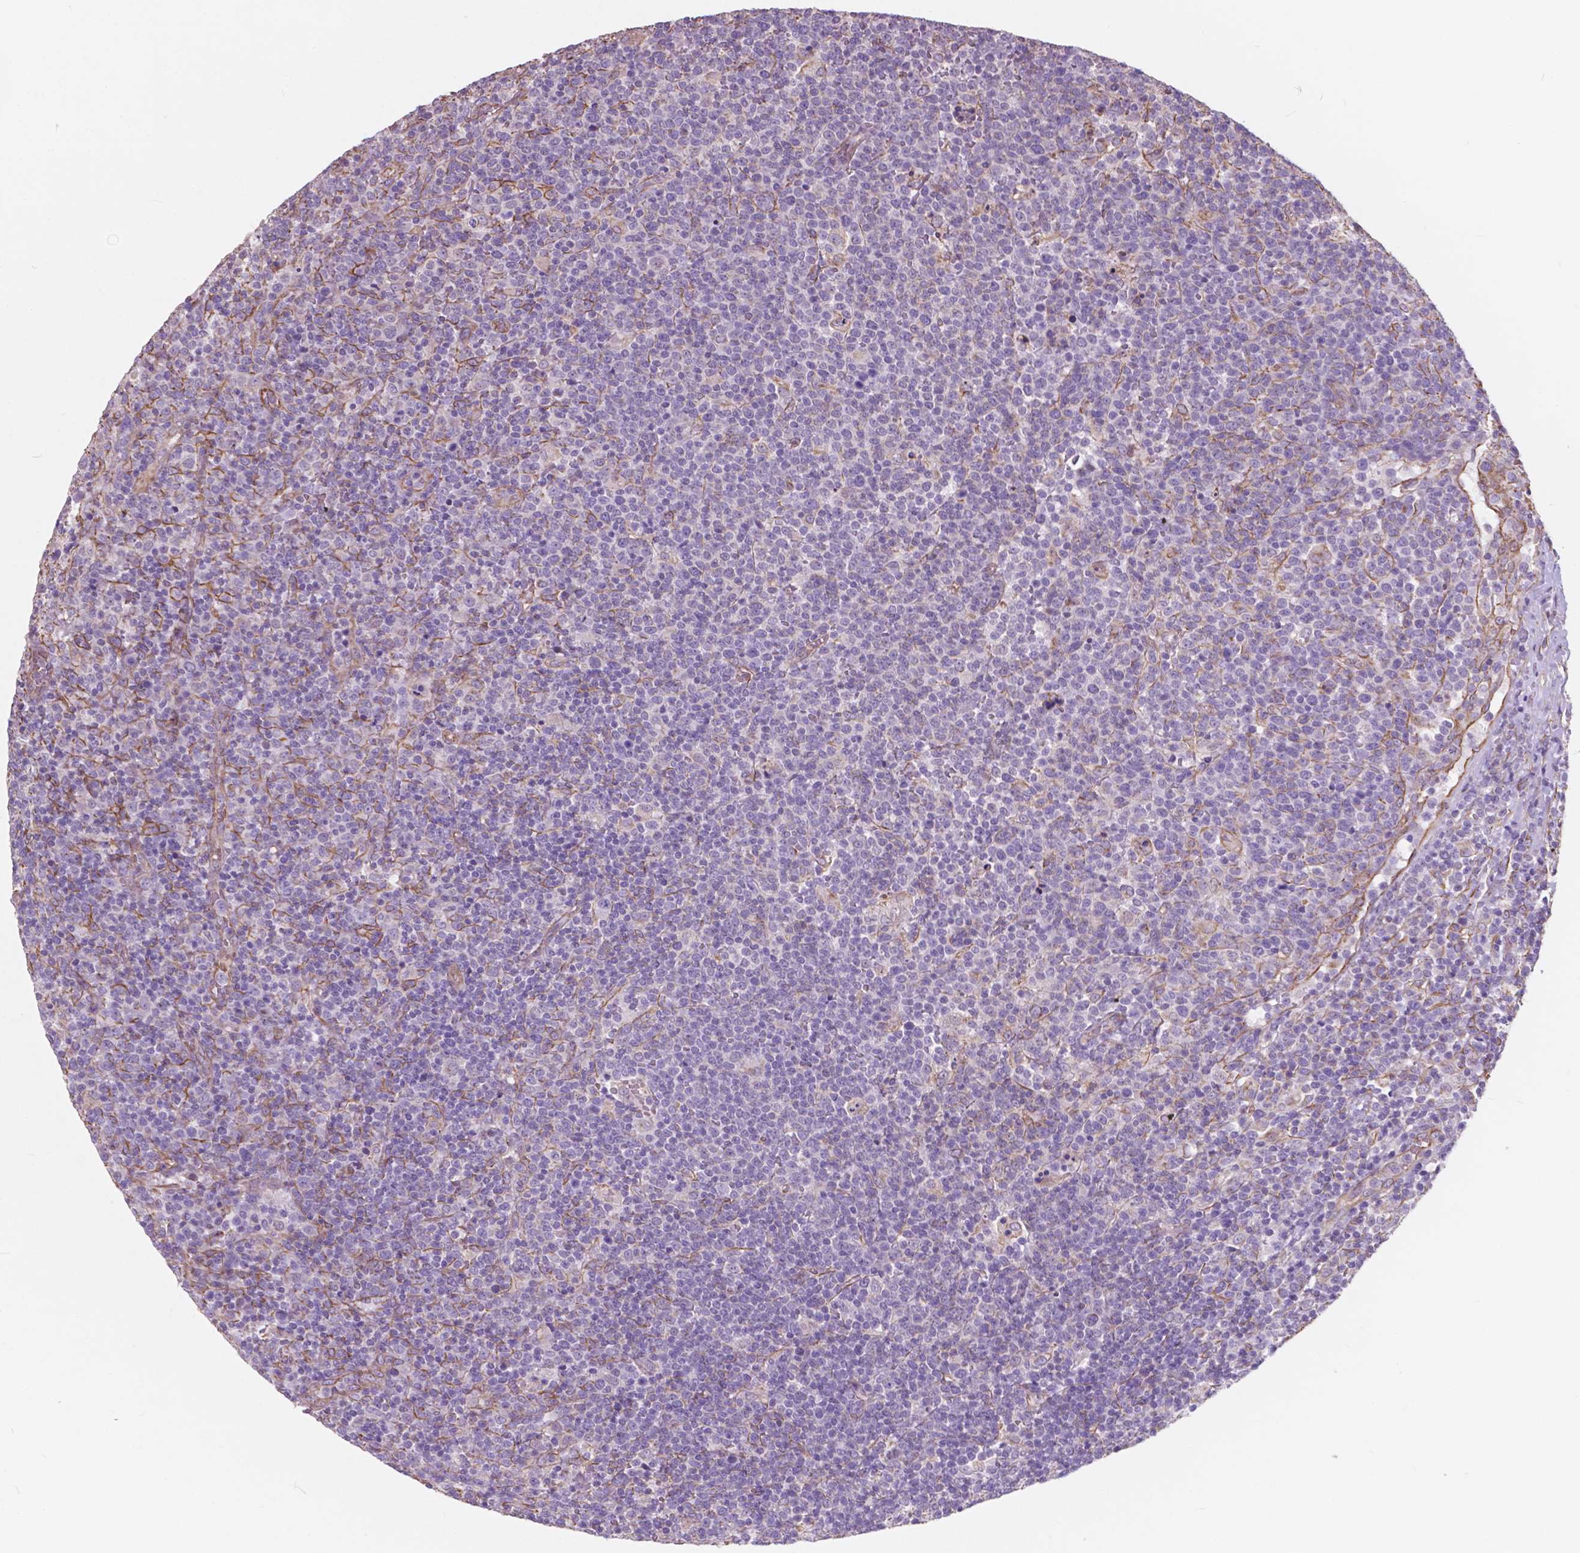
{"staining": {"intensity": "negative", "quantity": "none", "location": "none"}, "tissue": "lymphoma", "cell_type": "Tumor cells", "image_type": "cancer", "snomed": [{"axis": "morphology", "description": "Malignant lymphoma, non-Hodgkin's type, High grade"}, {"axis": "topography", "description": "Lymph node"}], "caption": "DAB immunohistochemical staining of human malignant lymphoma, non-Hodgkin's type (high-grade) exhibits no significant positivity in tumor cells.", "gene": "AMOT", "patient": {"sex": "male", "age": 61}}